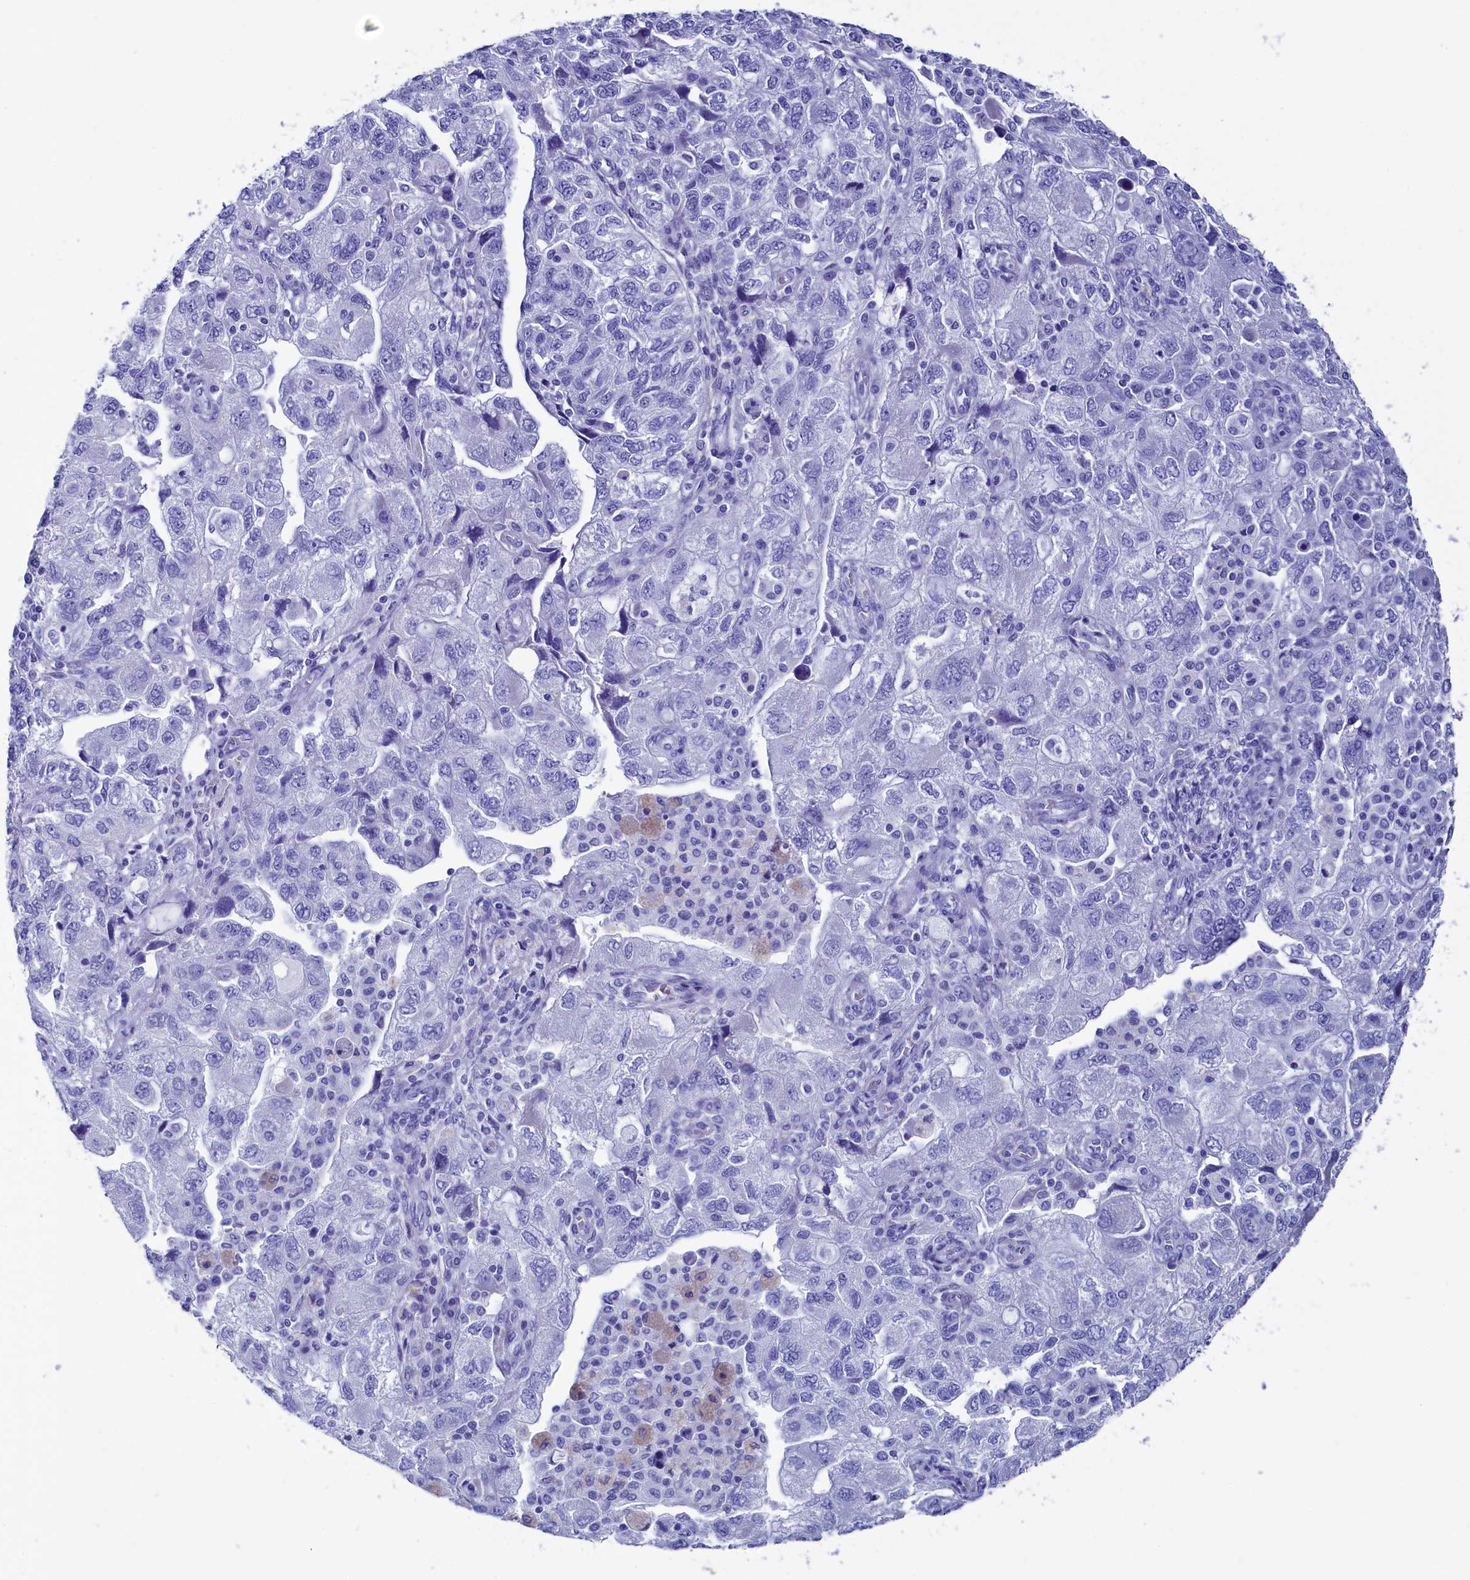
{"staining": {"intensity": "negative", "quantity": "none", "location": "none"}, "tissue": "ovarian cancer", "cell_type": "Tumor cells", "image_type": "cancer", "snomed": [{"axis": "morphology", "description": "Carcinoma, NOS"}, {"axis": "morphology", "description": "Cystadenocarcinoma, serous, NOS"}, {"axis": "topography", "description": "Ovary"}], "caption": "The IHC histopathology image has no significant expression in tumor cells of ovarian cancer (serous cystadenocarcinoma) tissue.", "gene": "ANKRD29", "patient": {"sex": "female", "age": 69}}